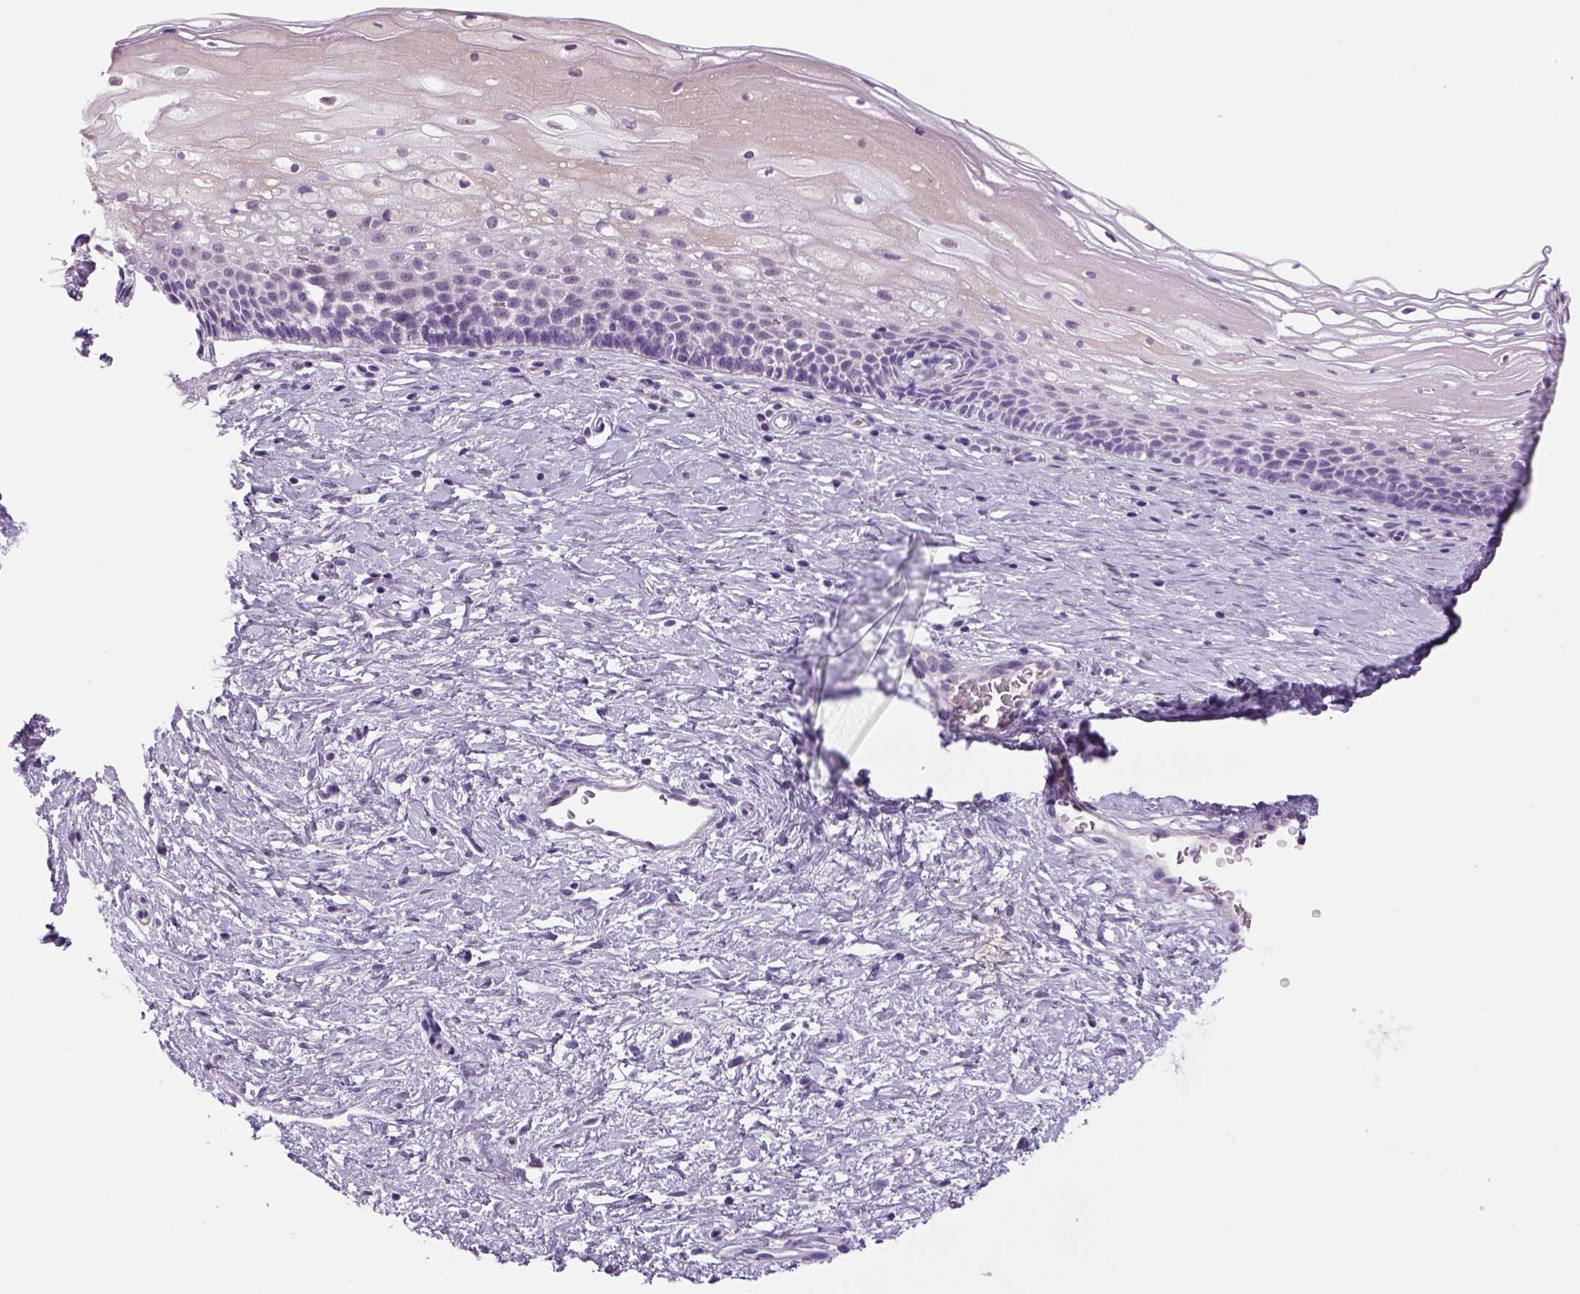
{"staining": {"intensity": "negative", "quantity": "none", "location": "none"}, "tissue": "cervix", "cell_type": "Glandular cells", "image_type": "normal", "snomed": [{"axis": "morphology", "description": "Normal tissue, NOS"}, {"axis": "topography", "description": "Cervix"}], "caption": "Glandular cells show no significant expression in benign cervix. Nuclei are stained in blue.", "gene": "DBH", "patient": {"sex": "female", "age": 34}}